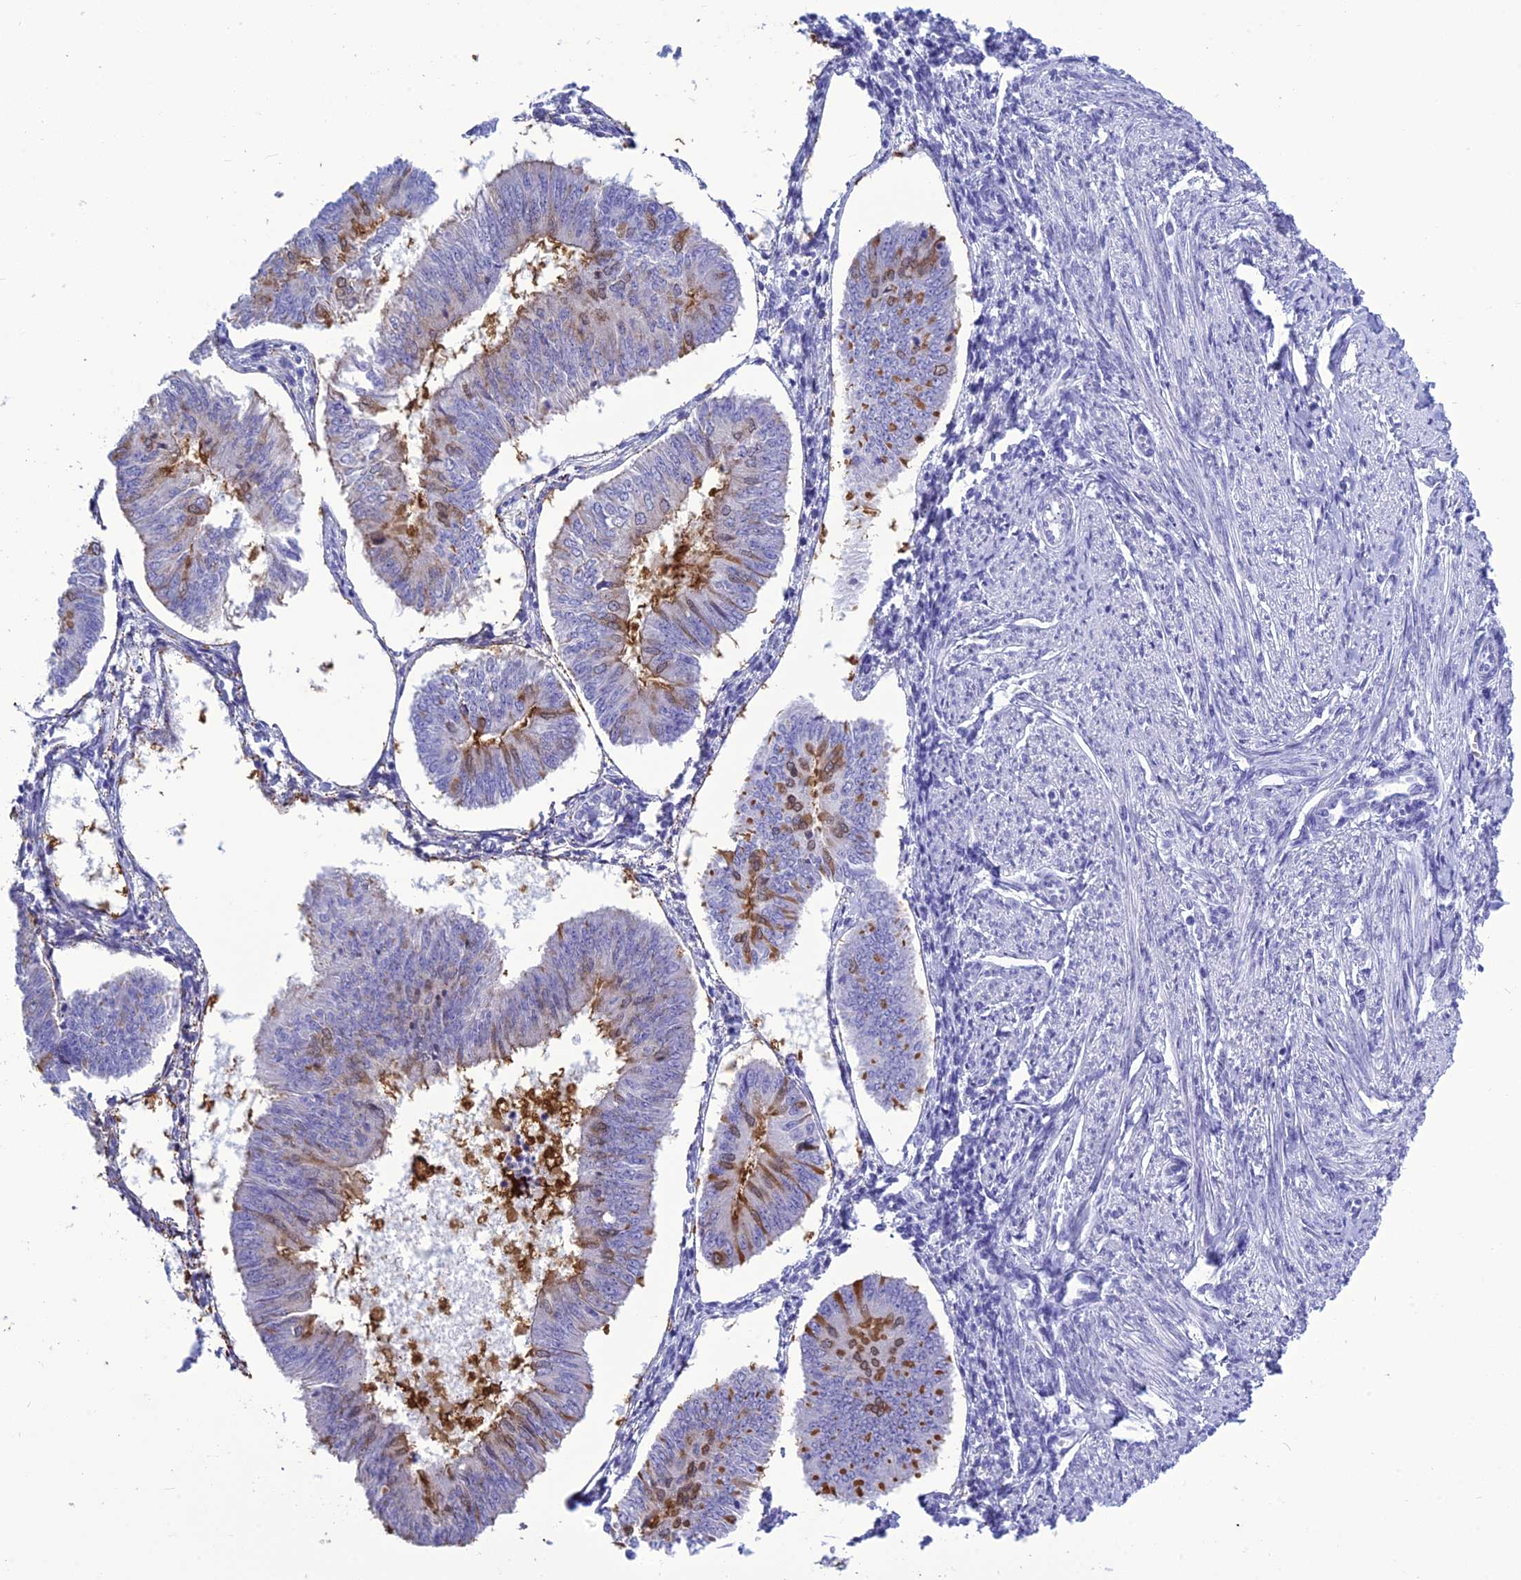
{"staining": {"intensity": "moderate", "quantity": "<25%", "location": "cytoplasmic/membranous"}, "tissue": "endometrial cancer", "cell_type": "Tumor cells", "image_type": "cancer", "snomed": [{"axis": "morphology", "description": "Adenocarcinoma, NOS"}, {"axis": "topography", "description": "Endometrium"}], "caption": "A micrograph of endometrial cancer (adenocarcinoma) stained for a protein displays moderate cytoplasmic/membranous brown staining in tumor cells.", "gene": "BBS2", "patient": {"sex": "female", "age": 58}}